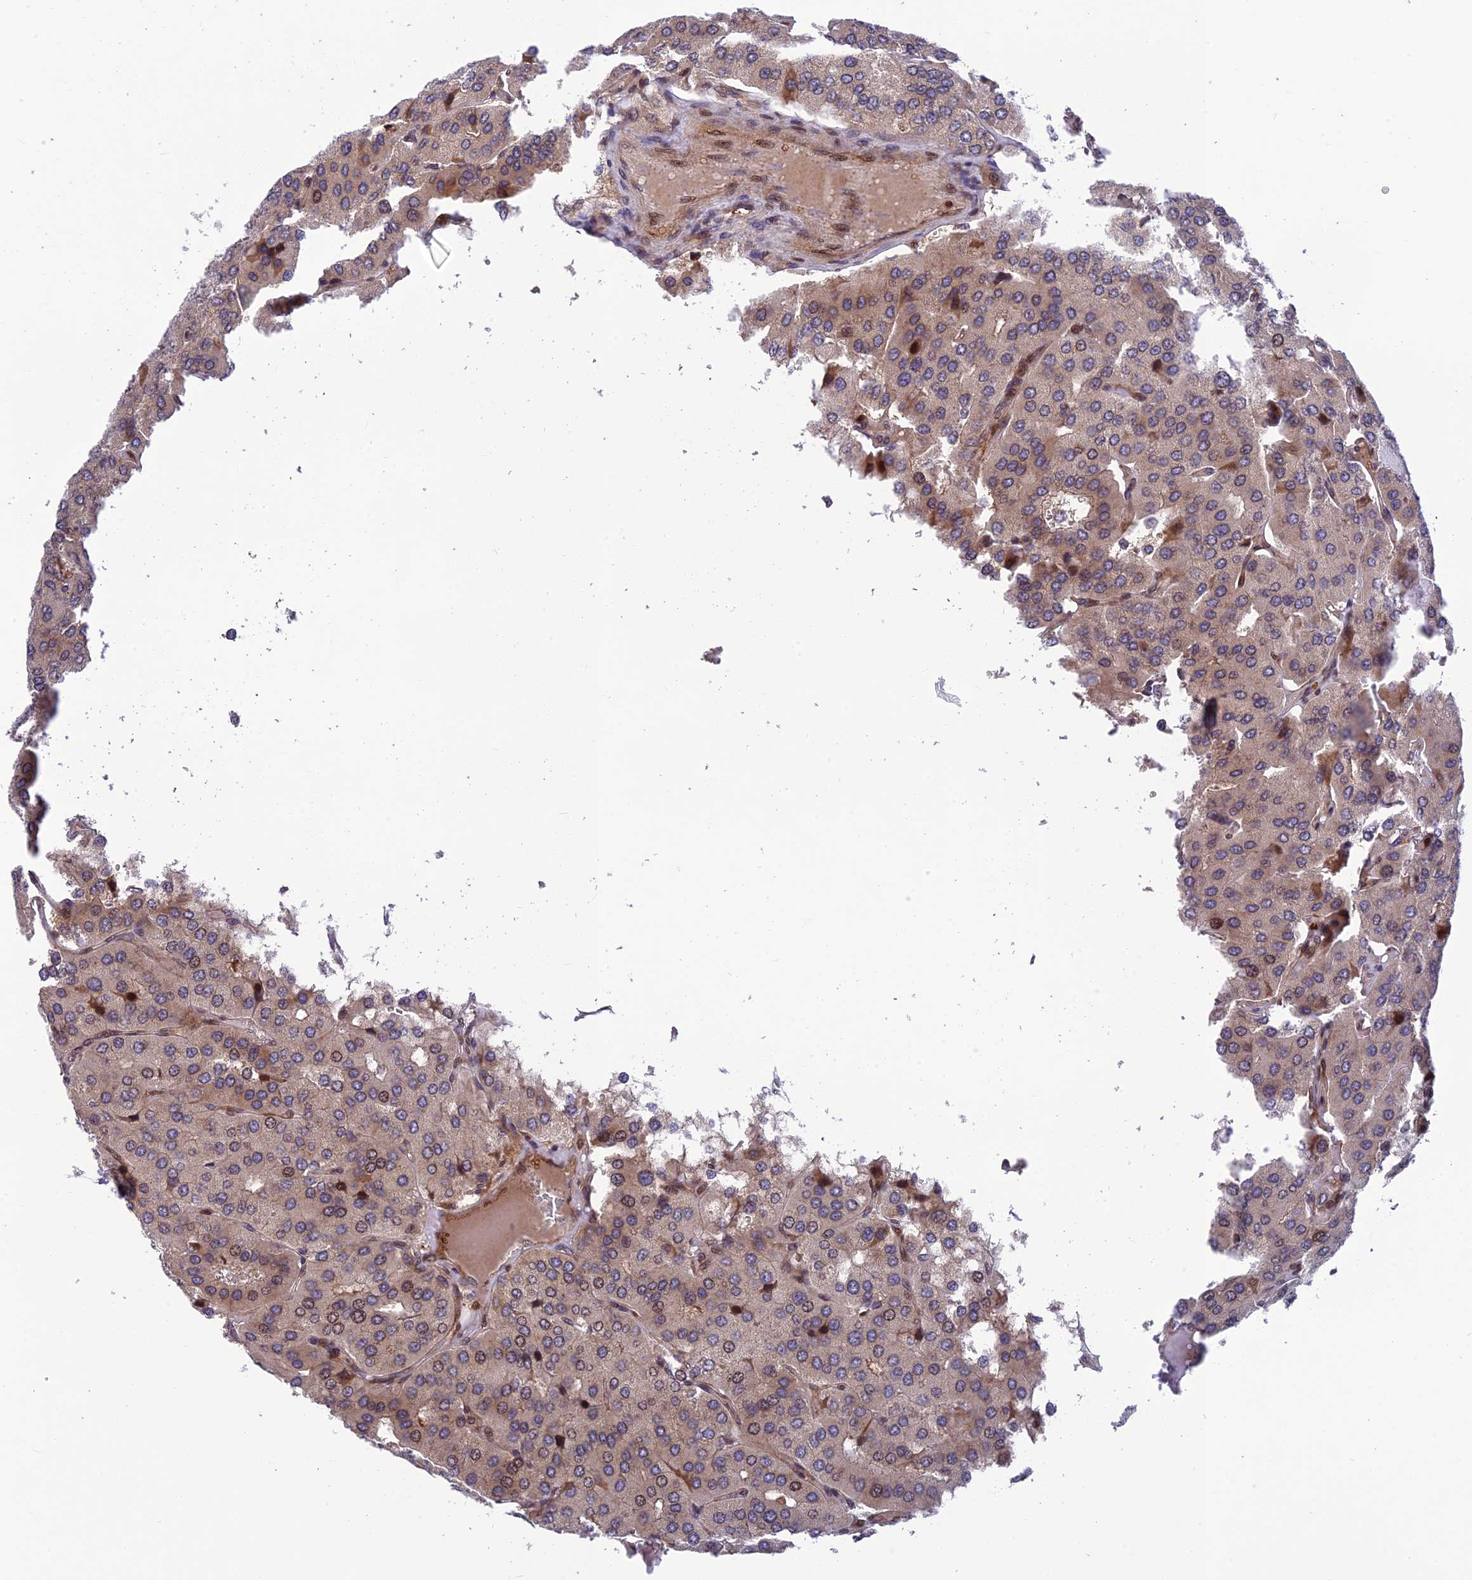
{"staining": {"intensity": "weak", "quantity": "<25%", "location": "nuclear"}, "tissue": "parathyroid gland", "cell_type": "Glandular cells", "image_type": "normal", "snomed": [{"axis": "morphology", "description": "Normal tissue, NOS"}, {"axis": "morphology", "description": "Adenoma, NOS"}, {"axis": "topography", "description": "Parathyroid gland"}], "caption": "Immunohistochemistry (IHC) photomicrograph of normal parathyroid gland stained for a protein (brown), which demonstrates no staining in glandular cells.", "gene": "SMIM7", "patient": {"sex": "female", "age": 86}}